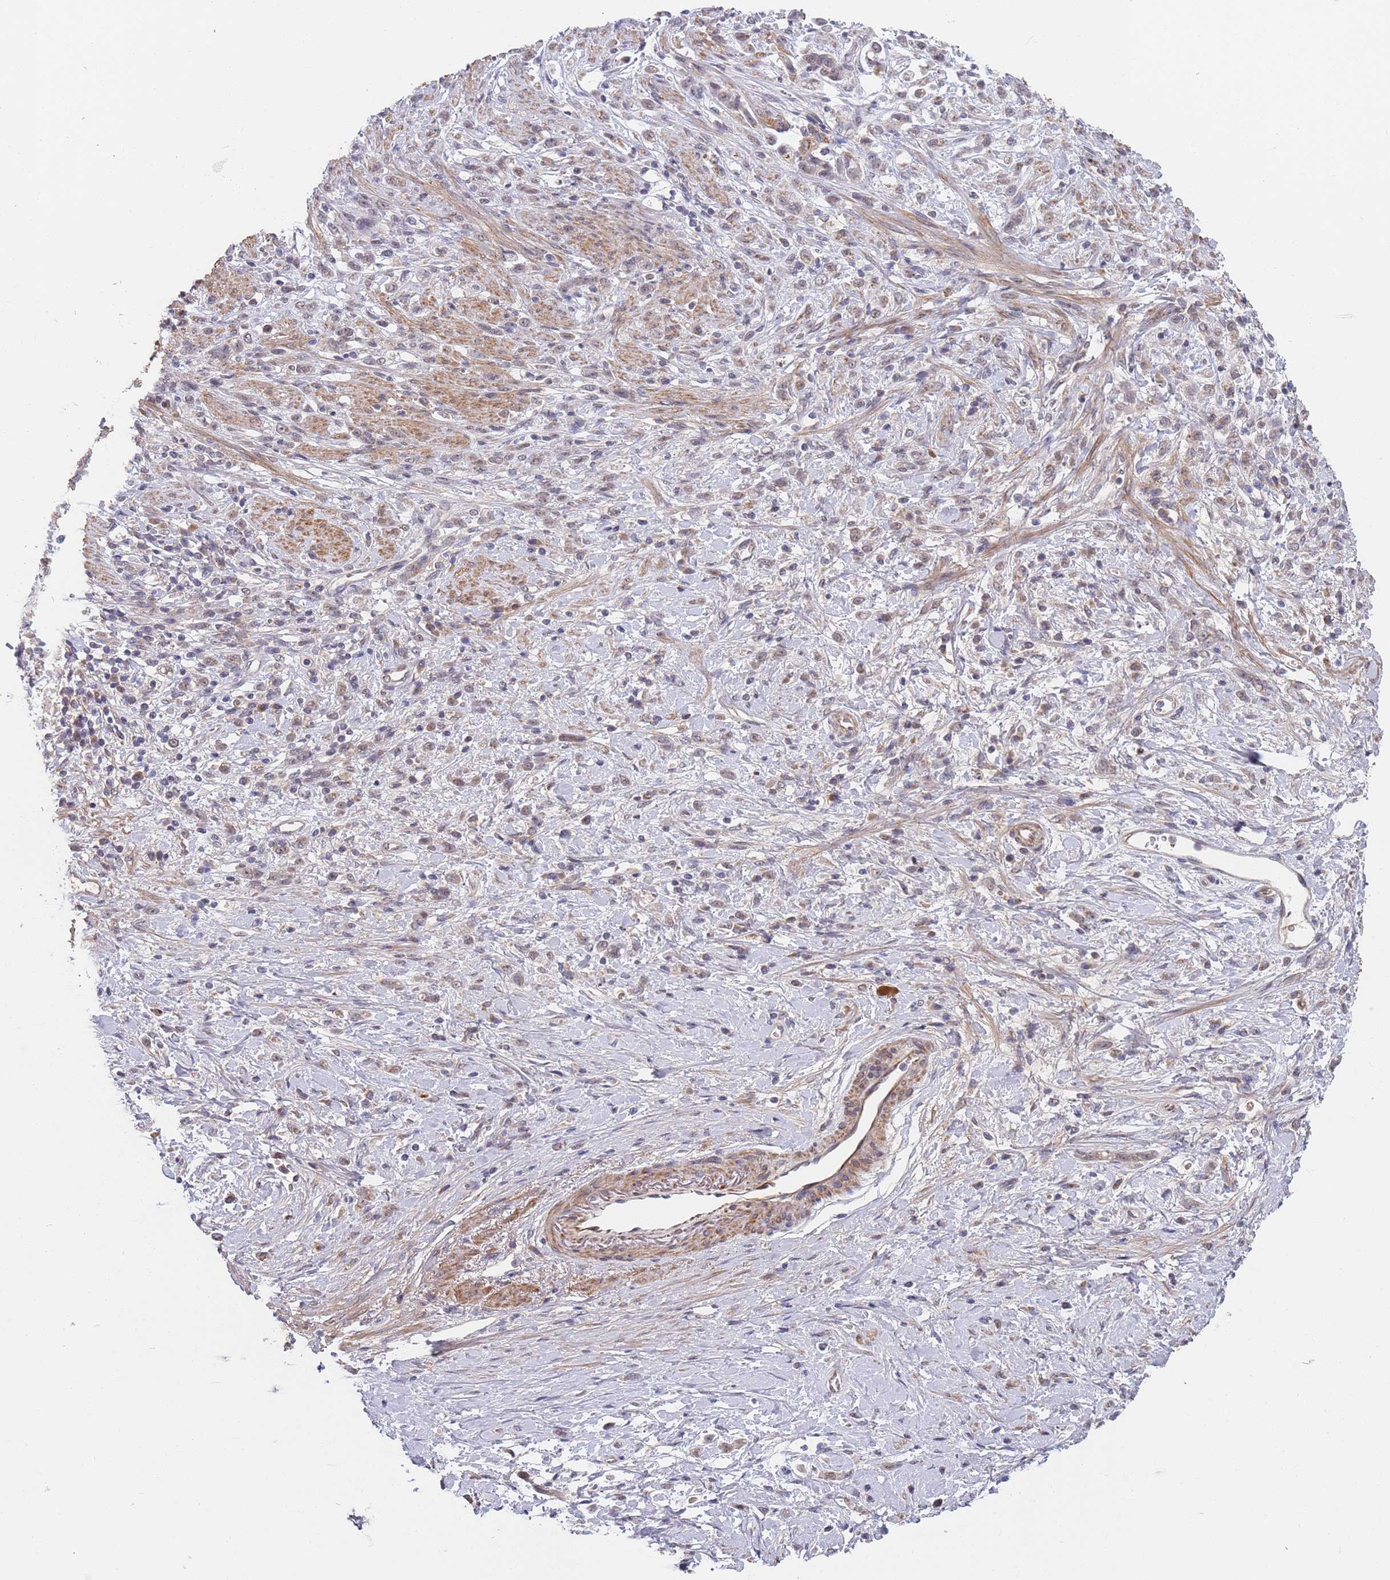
{"staining": {"intensity": "weak", "quantity": "<25%", "location": "cytoplasmic/membranous"}, "tissue": "stomach cancer", "cell_type": "Tumor cells", "image_type": "cancer", "snomed": [{"axis": "morphology", "description": "Adenocarcinoma, NOS"}, {"axis": "topography", "description": "Stomach"}], "caption": "The immunohistochemistry (IHC) histopathology image has no significant staining in tumor cells of adenocarcinoma (stomach) tissue. The staining was performed using DAB (3,3'-diaminobenzidine) to visualize the protein expression in brown, while the nuclei were stained in blue with hematoxylin (Magnification: 20x).", "gene": "B4GALT4", "patient": {"sex": "female", "age": 60}}